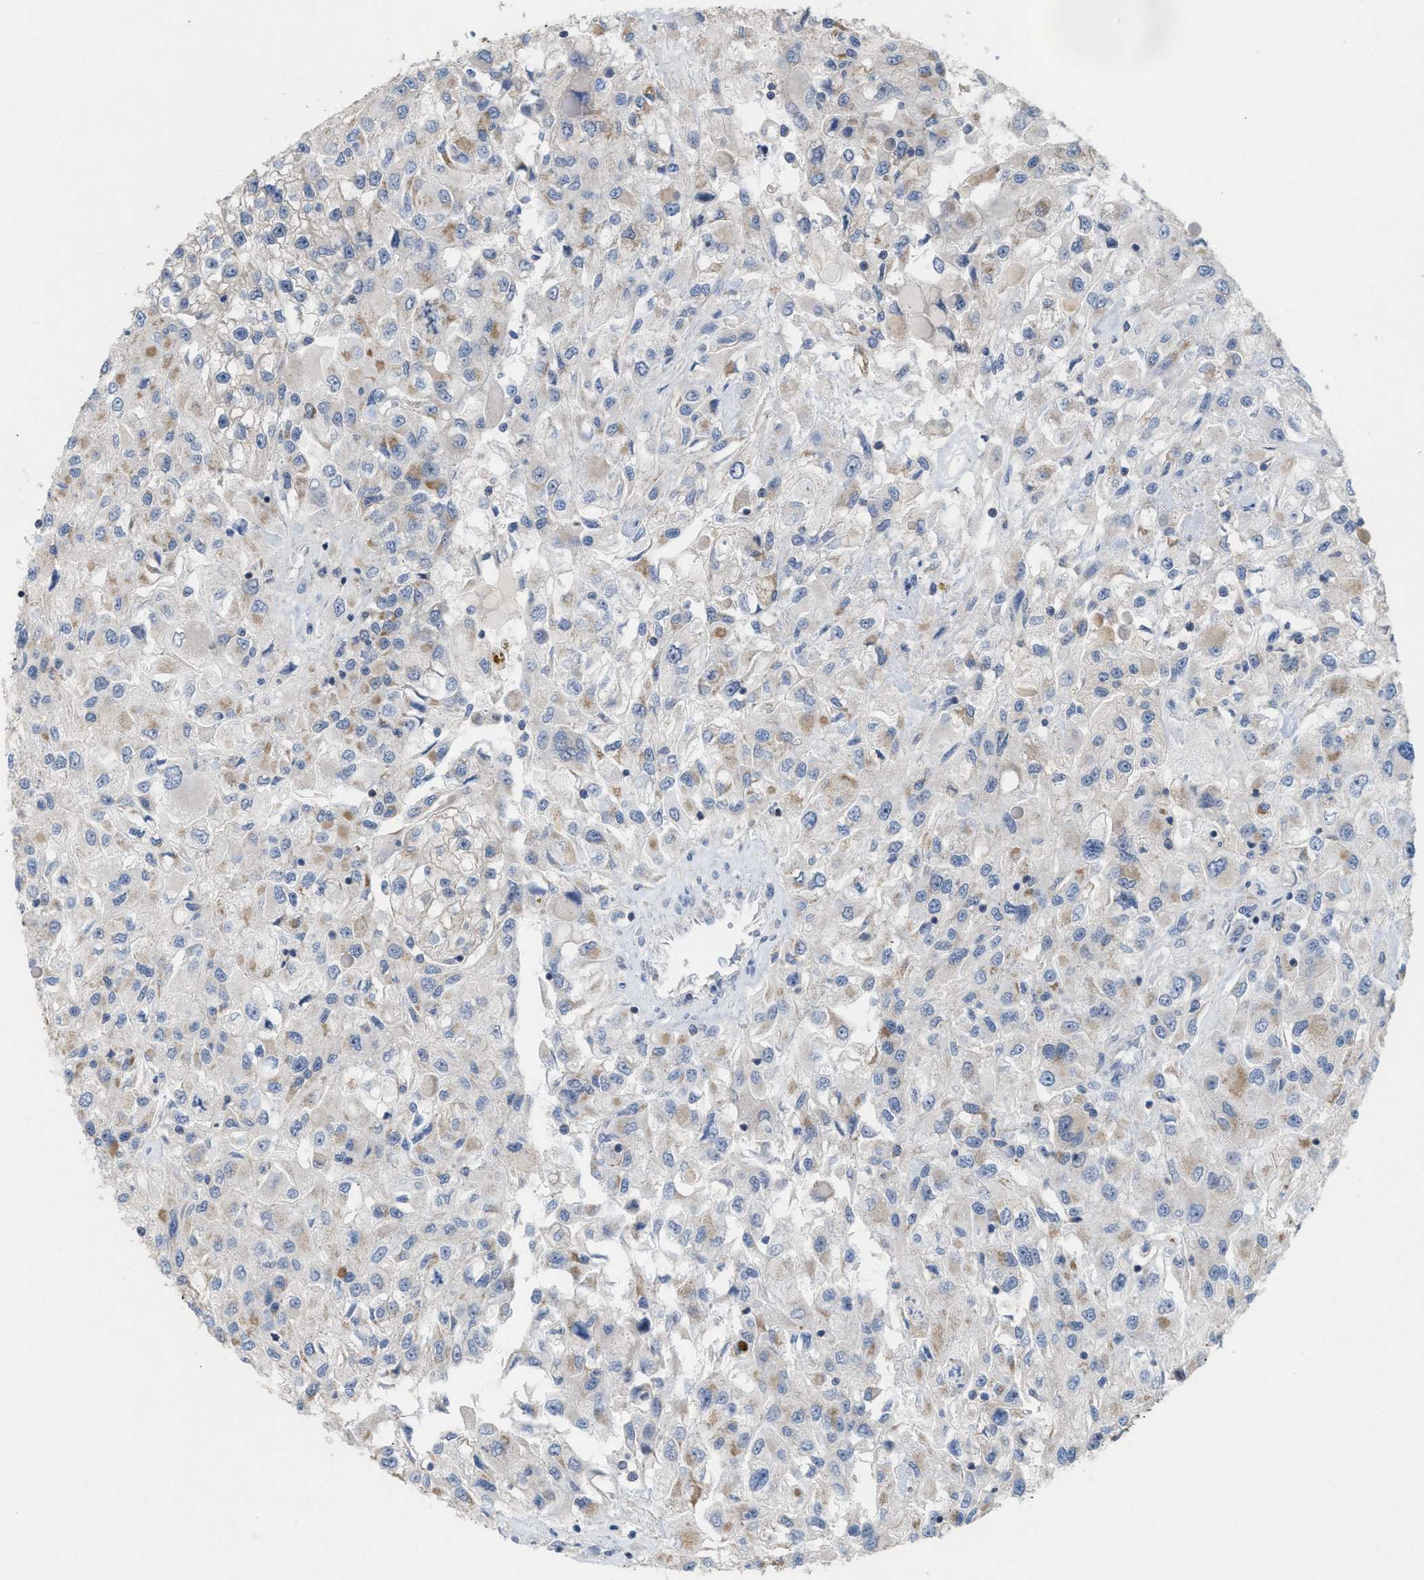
{"staining": {"intensity": "moderate", "quantity": "25%-75%", "location": "cytoplasmic/membranous"}, "tissue": "renal cancer", "cell_type": "Tumor cells", "image_type": "cancer", "snomed": [{"axis": "morphology", "description": "Adenocarcinoma, NOS"}, {"axis": "topography", "description": "Kidney"}], "caption": "Immunohistochemistry (IHC) photomicrograph of neoplastic tissue: human adenocarcinoma (renal) stained using IHC demonstrates medium levels of moderate protein expression localized specifically in the cytoplasmic/membranous of tumor cells, appearing as a cytoplasmic/membranous brown color.", "gene": "UBAP2", "patient": {"sex": "female", "age": 52}}